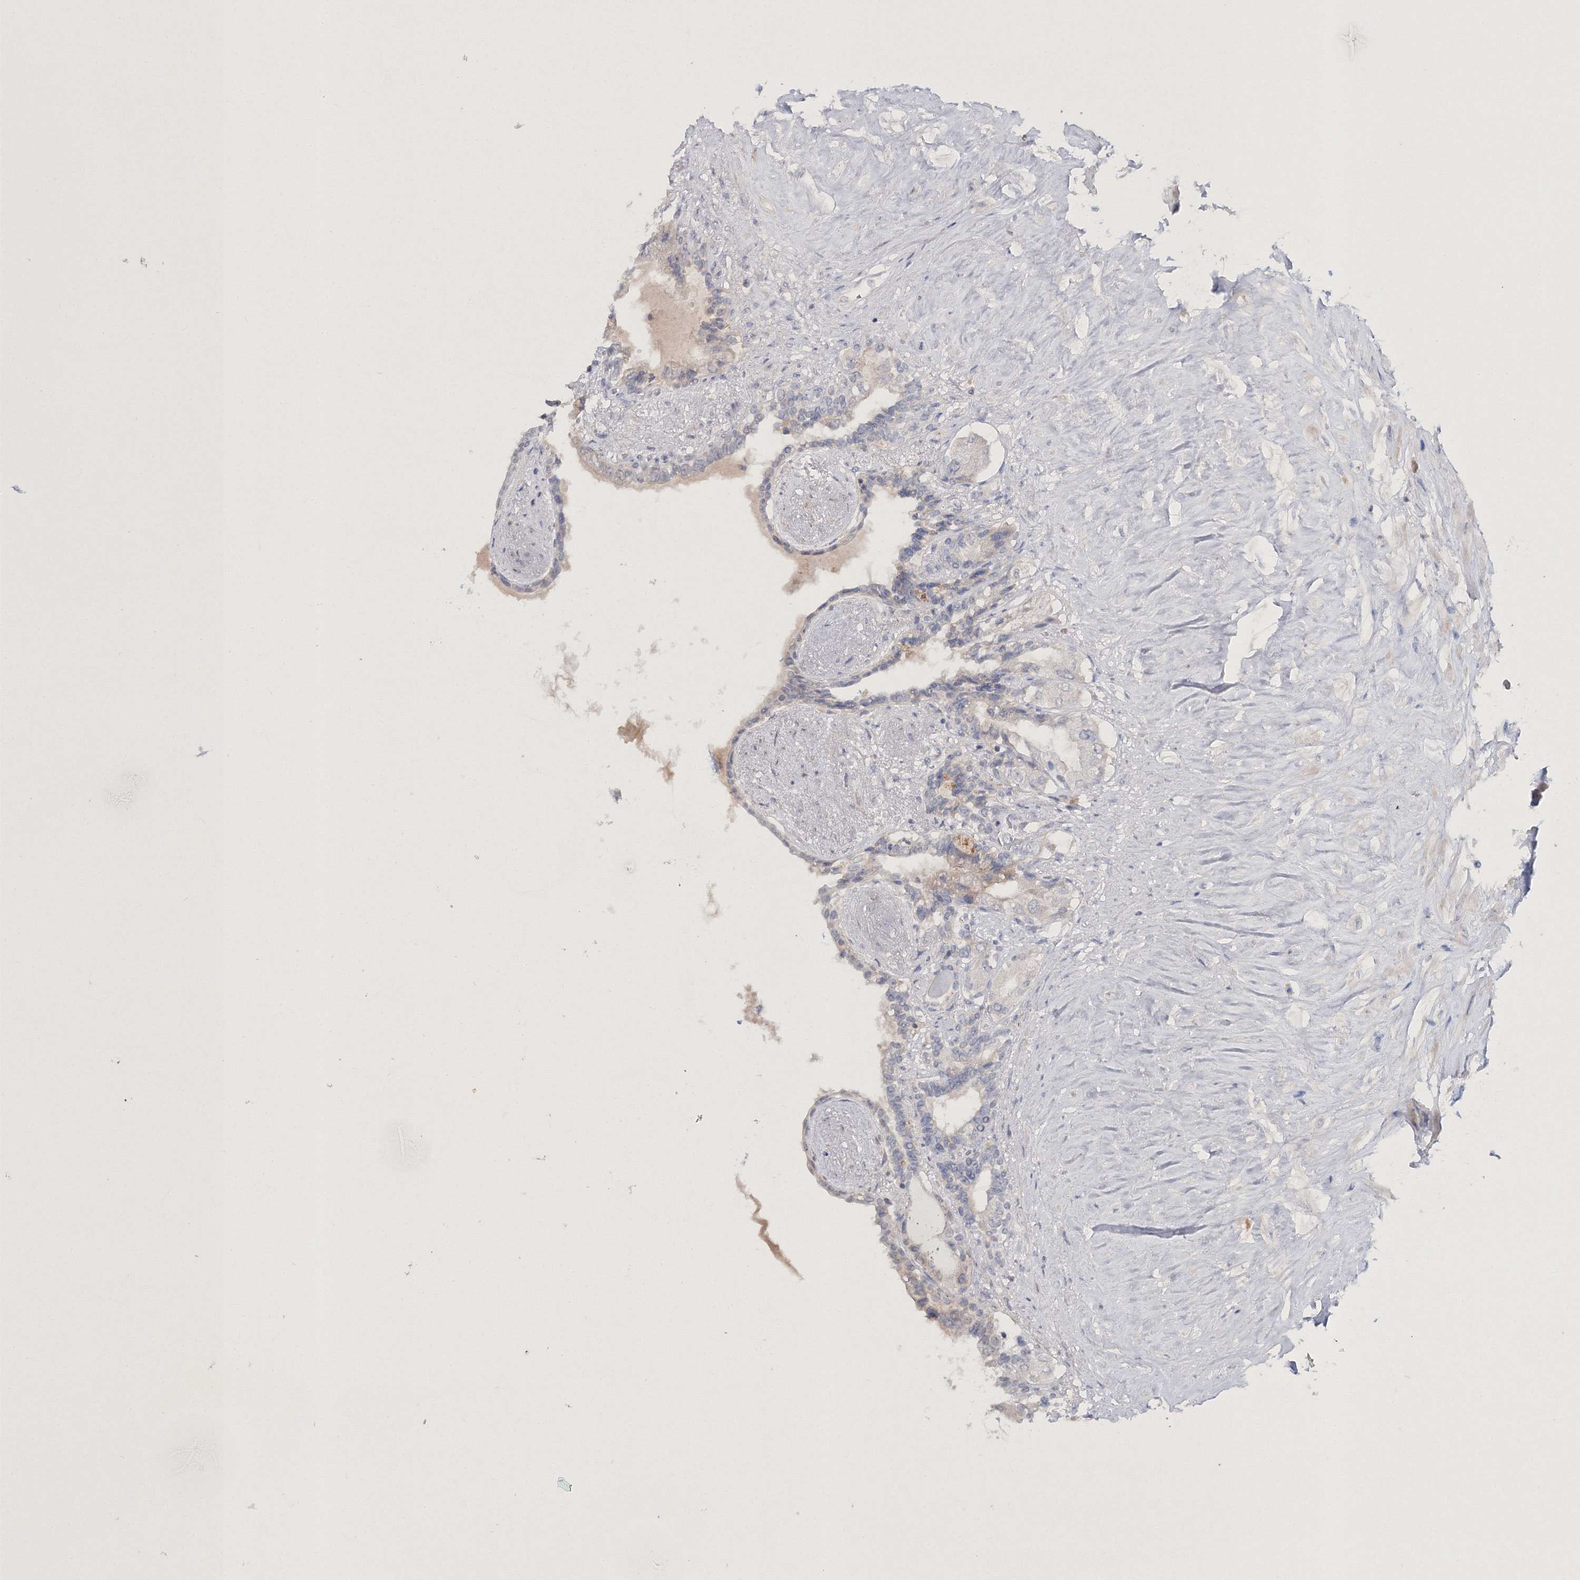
{"staining": {"intensity": "negative", "quantity": "none", "location": "none"}, "tissue": "seminal vesicle", "cell_type": "Glandular cells", "image_type": "normal", "snomed": [{"axis": "morphology", "description": "Normal tissue, NOS"}, {"axis": "topography", "description": "Seminal veicle"}], "caption": "Immunohistochemical staining of normal seminal vesicle demonstrates no significant expression in glandular cells. The staining is performed using DAB (3,3'-diaminobenzidine) brown chromogen with nuclei counter-stained in using hematoxylin.", "gene": "NEU4", "patient": {"sex": "male", "age": 63}}